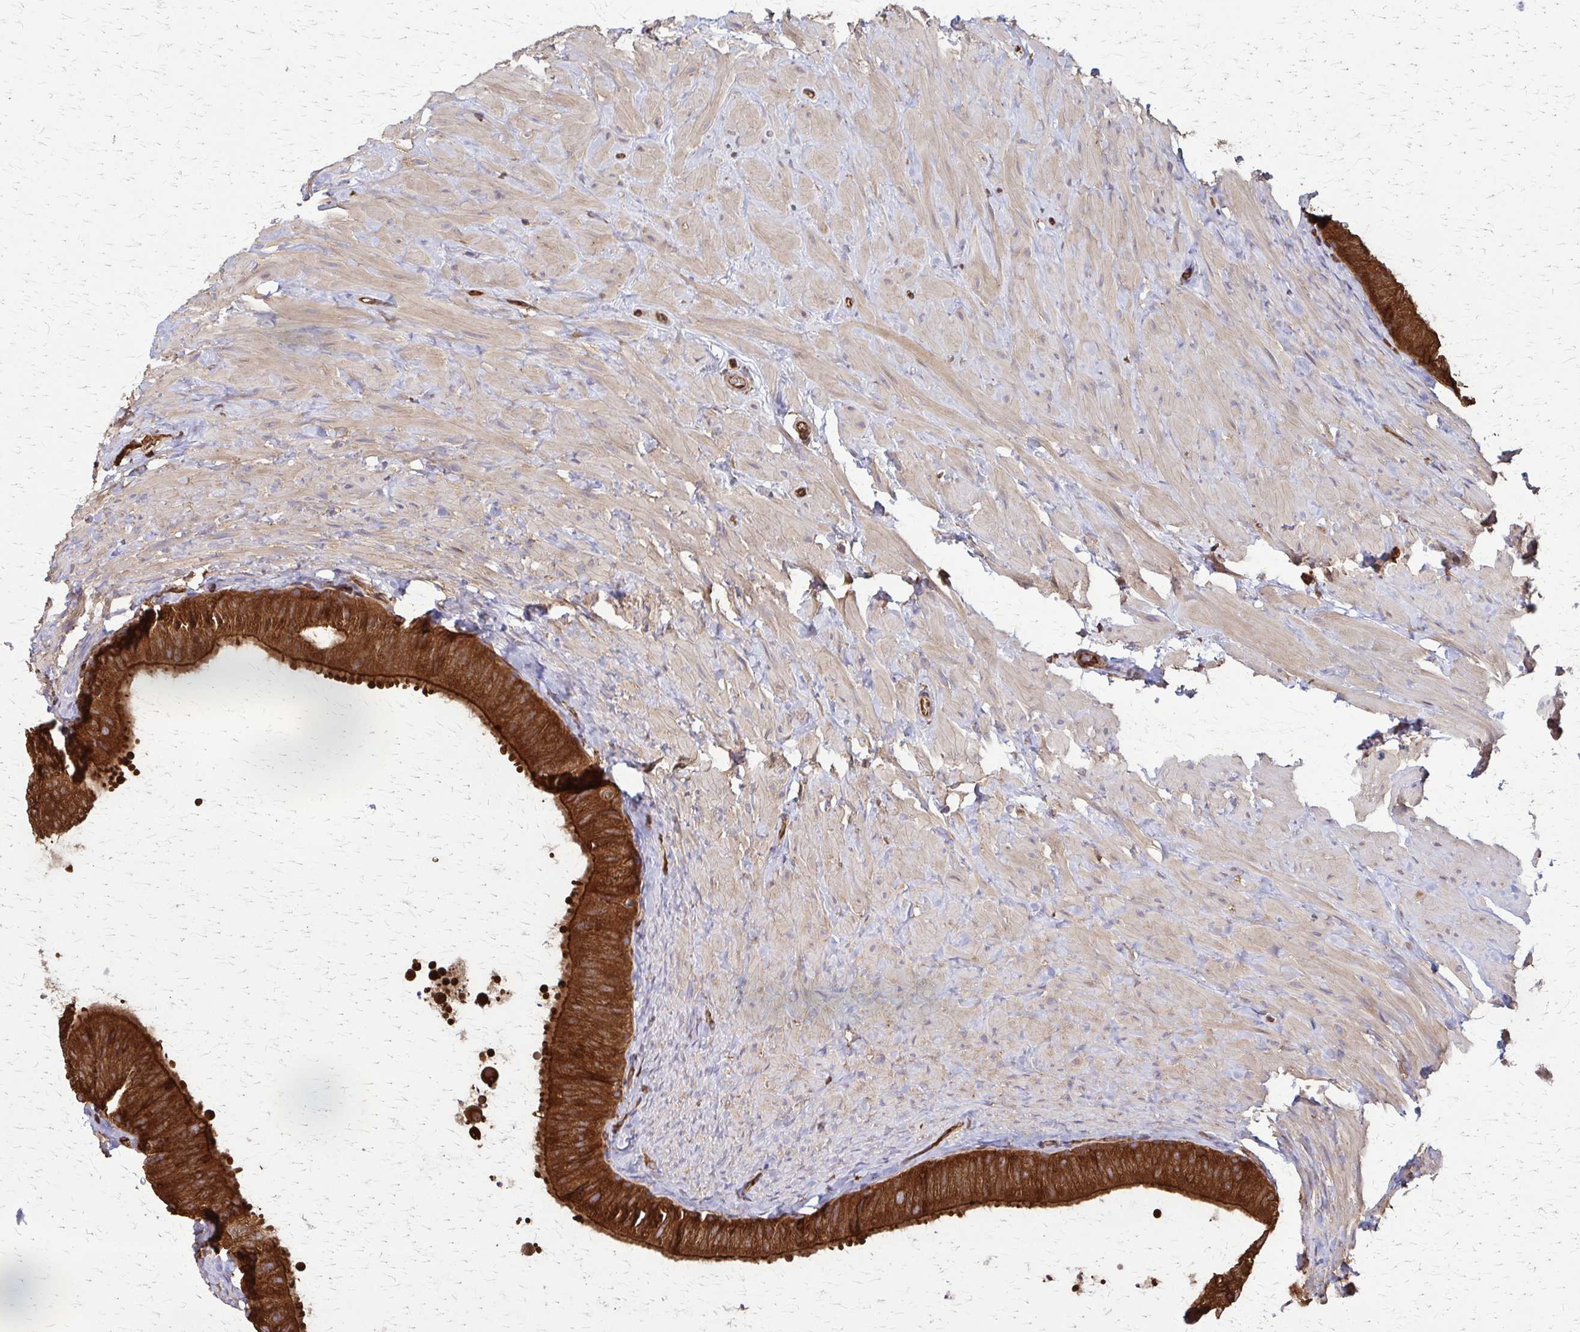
{"staining": {"intensity": "strong", "quantity": ">75%", "location": "cytoplasmic/membranous"}, "tissue": "epididymis", "cell_type": "Glandular cells", "image_type": "normal", "snomed": [{"axis": "morphology", "description": "Normal tissue, NOS"}, {"axis": "topography", "description": "Epididymis, spermatic cord, NOS"}, {"axis": "topography", "description": "Epididymis"}], "caption": "IHC (DAB) staining of normal epididymis shows strong cytoplasmic/membranous protein staining in about >75% of glandular cells. (DAB (3,3'-diaminobenzidine) IHC with brightfield microscopy, high magnification).", "gene": "EEF2", "patient": {"sex": "male", "age": 31}}